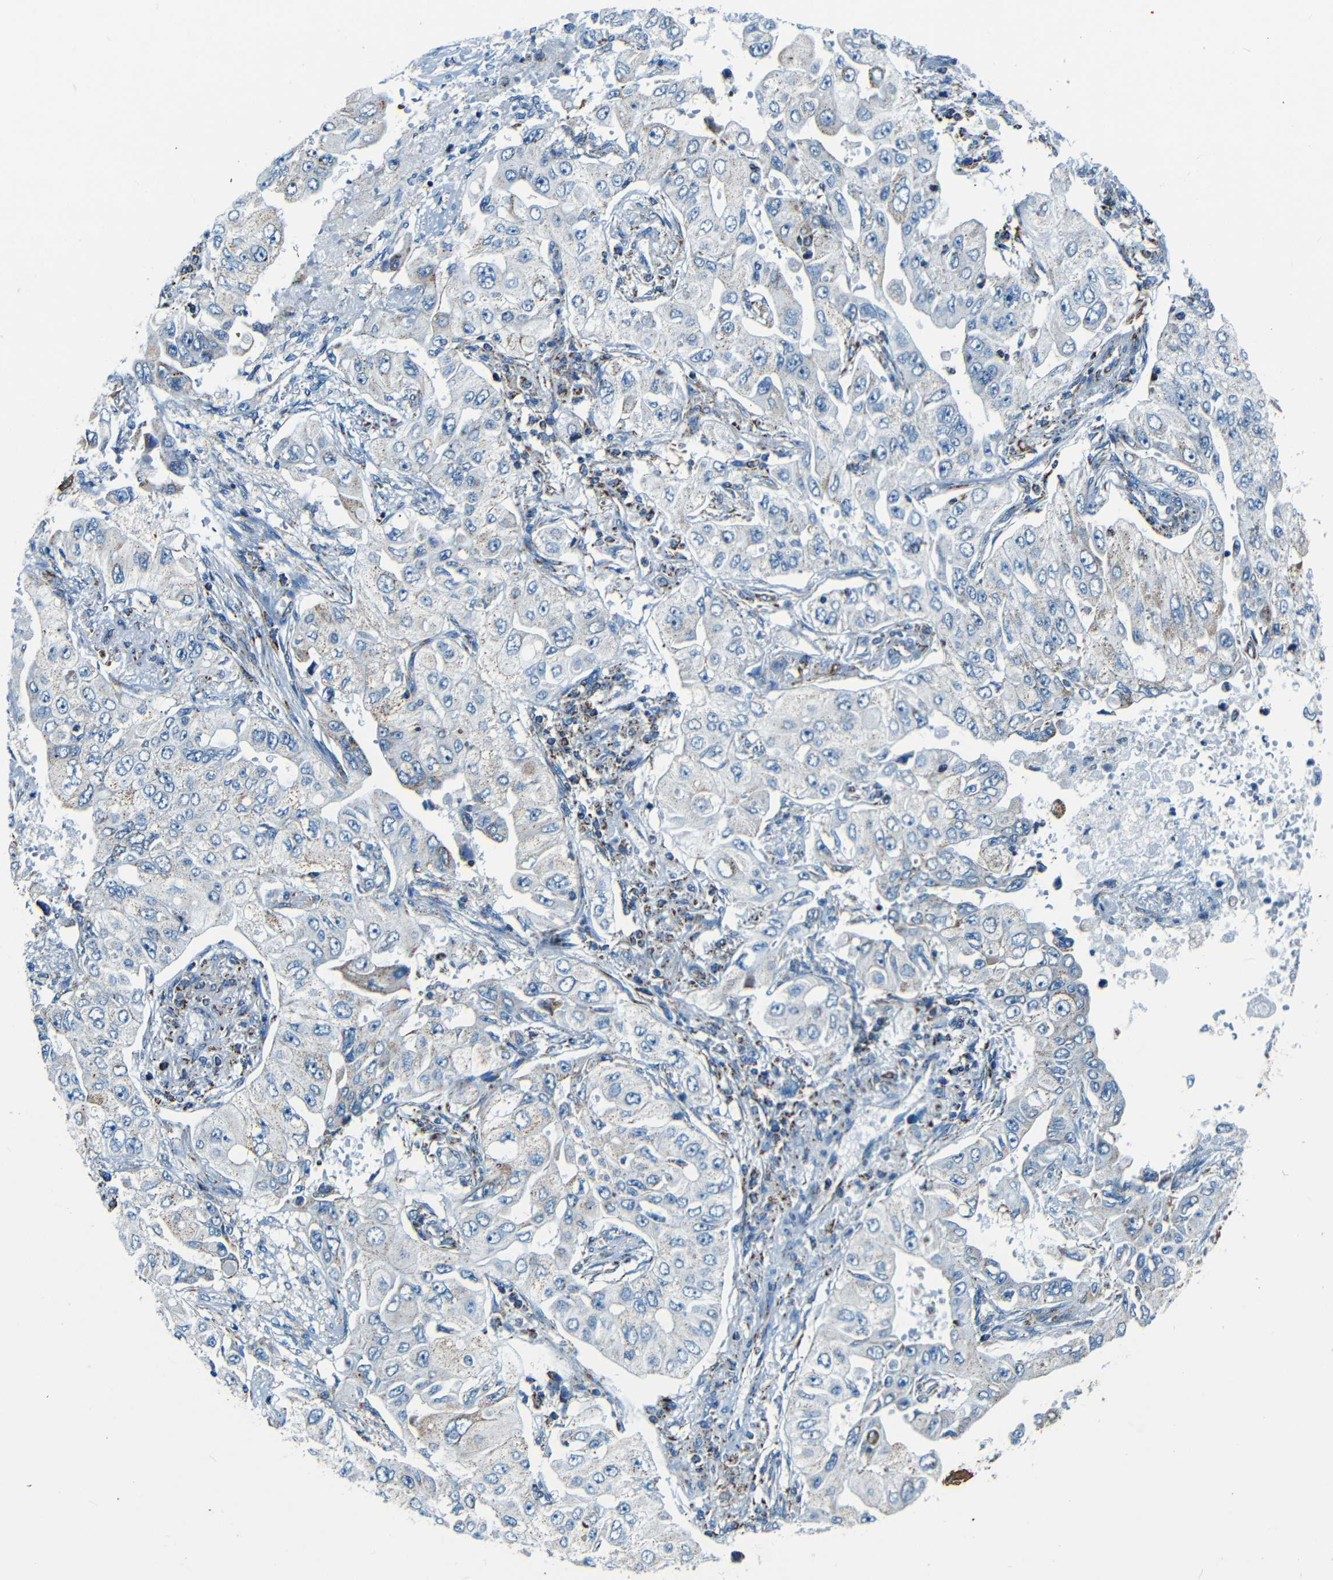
{"staining": {"intensity": "weak", "quantity": "<25%", "location": "cytoplasmic/membranous"}, "tissue": "lung cancer", "cell_type": "Tumor cells", "image_type": "cancer", "snomed": [{"axis": "morphology", "description": "Adenocarcinoma, NOS"}, {"axis": "topography", "description": "Lung"}], "caption": "Immunohistochemistry (IHC) micrograph of human lung cancer stained for a protein (brown), which reveals no positivity in tumor cells.", "gene": "WSCD2", "patient": {"sex": "male", "age": 84}}